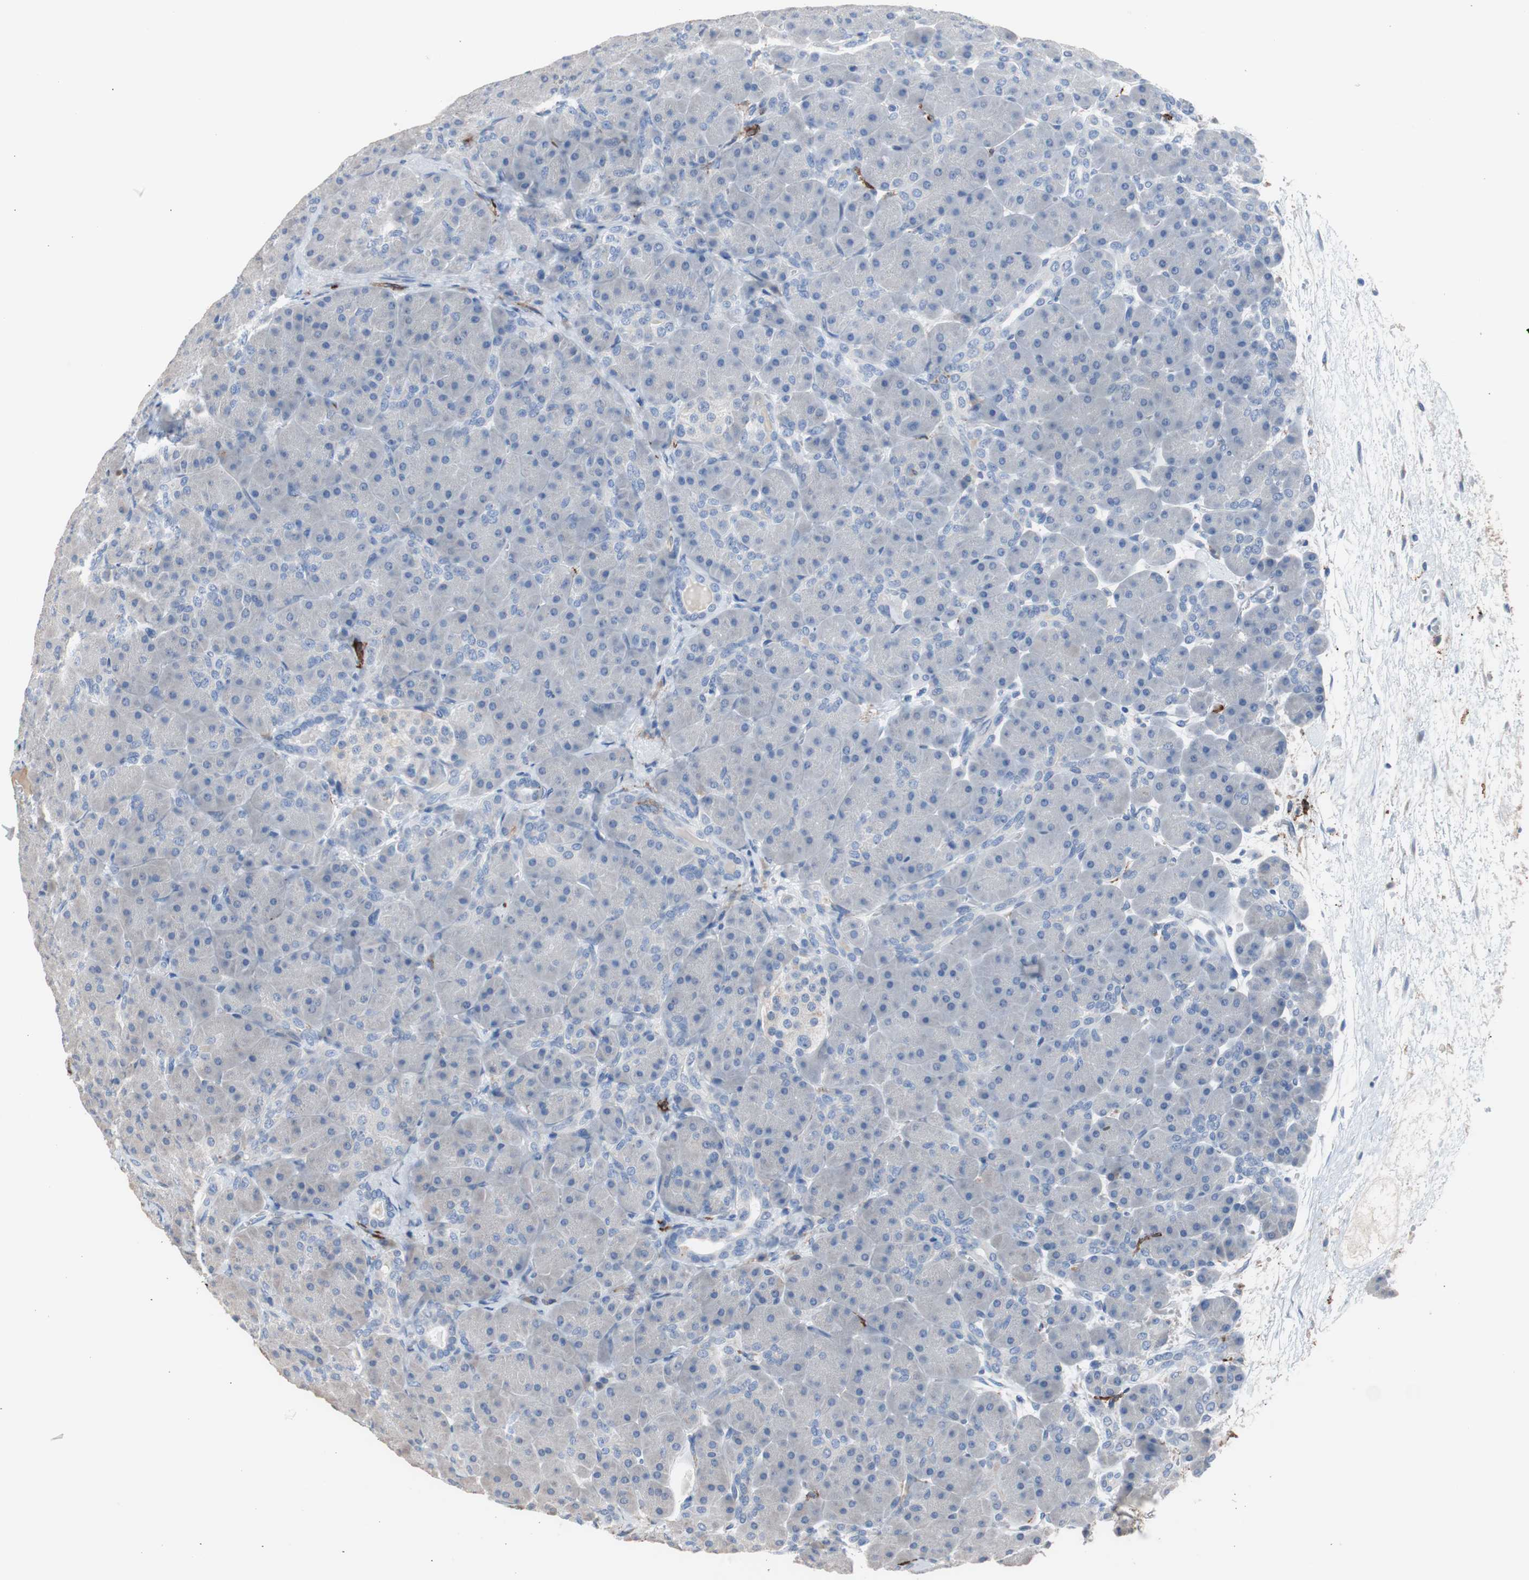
{"staining": {"intensity": "strong", "quantity": "<25%", "location": "cytoplasmic/membranous"}, "tissue": "pancreas", "cell_type": "Exocrine glandular cells", "image_type": "normal", "snomed": [{"axis": "morphology", "description": "Normal tissue, NOS"}, {"axis": "topography", "description": "Pancreas"}], "caption": "Immunohistochemistry (DAB) staining of normal human pancreas reveals strong cytoplasmic/membranous protein positivity in approximately <25% of exocrine glandular cells.", "gene": "FCGR2B", "patient": {"sex": "male", "age": 66}}